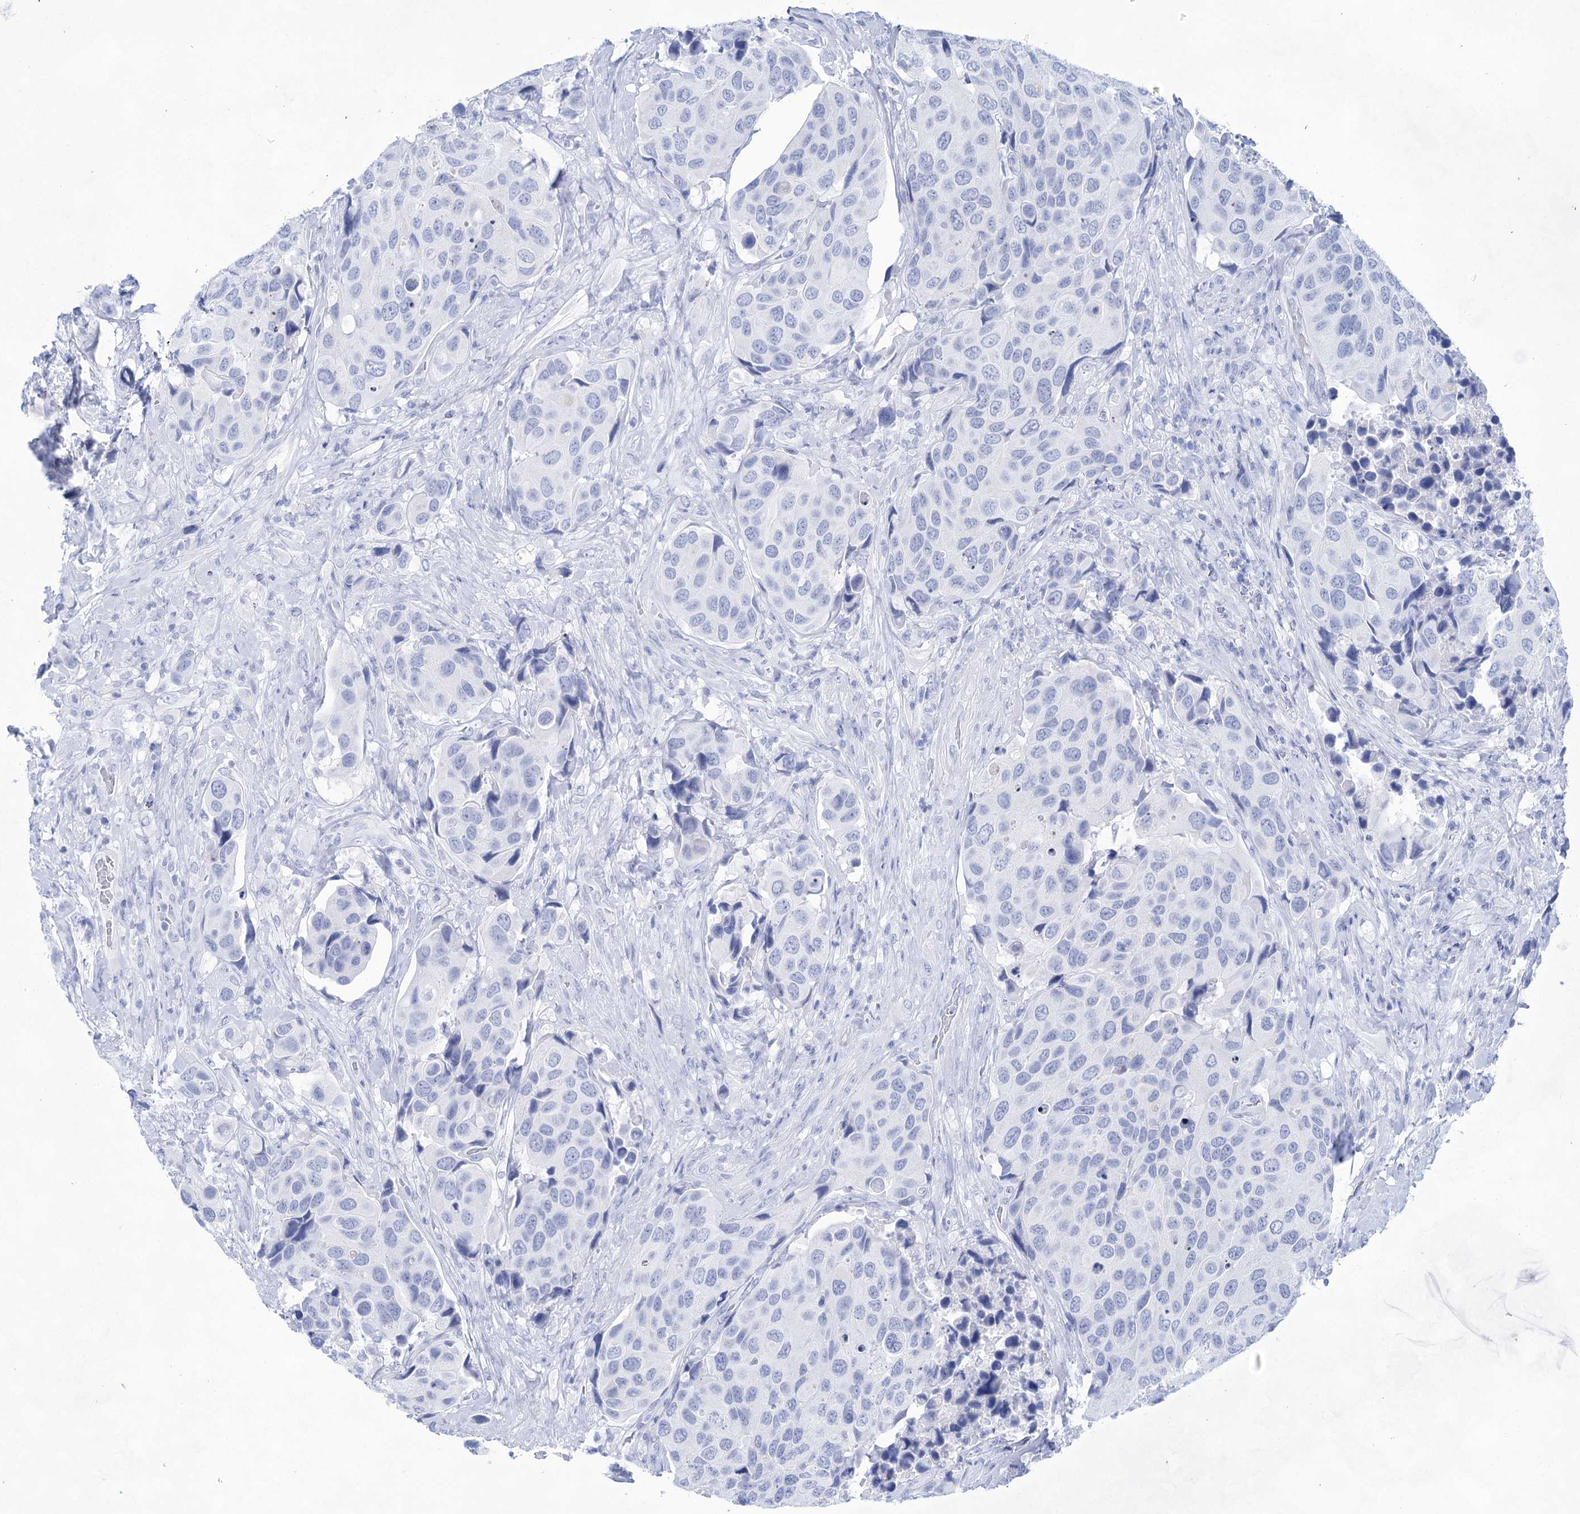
{"staining": {"intensity": "negative", "quantity": "none", "location": "none"}, "tissue": "urothelial cancer", "cell_type": "Tumor cells", "image_type": "cancer", "snomed": [{"axis": "morphology", "description": "Urothelial carcinoma, High grade"}, {"axis": "topography", "description": "Urinary bladder"}], "caption": "Tumor cells show no significant positivity in urothelial carcinoma (high-grade).", "gene": "LALBA", "patient": {"sex": "male", "age": 74}}